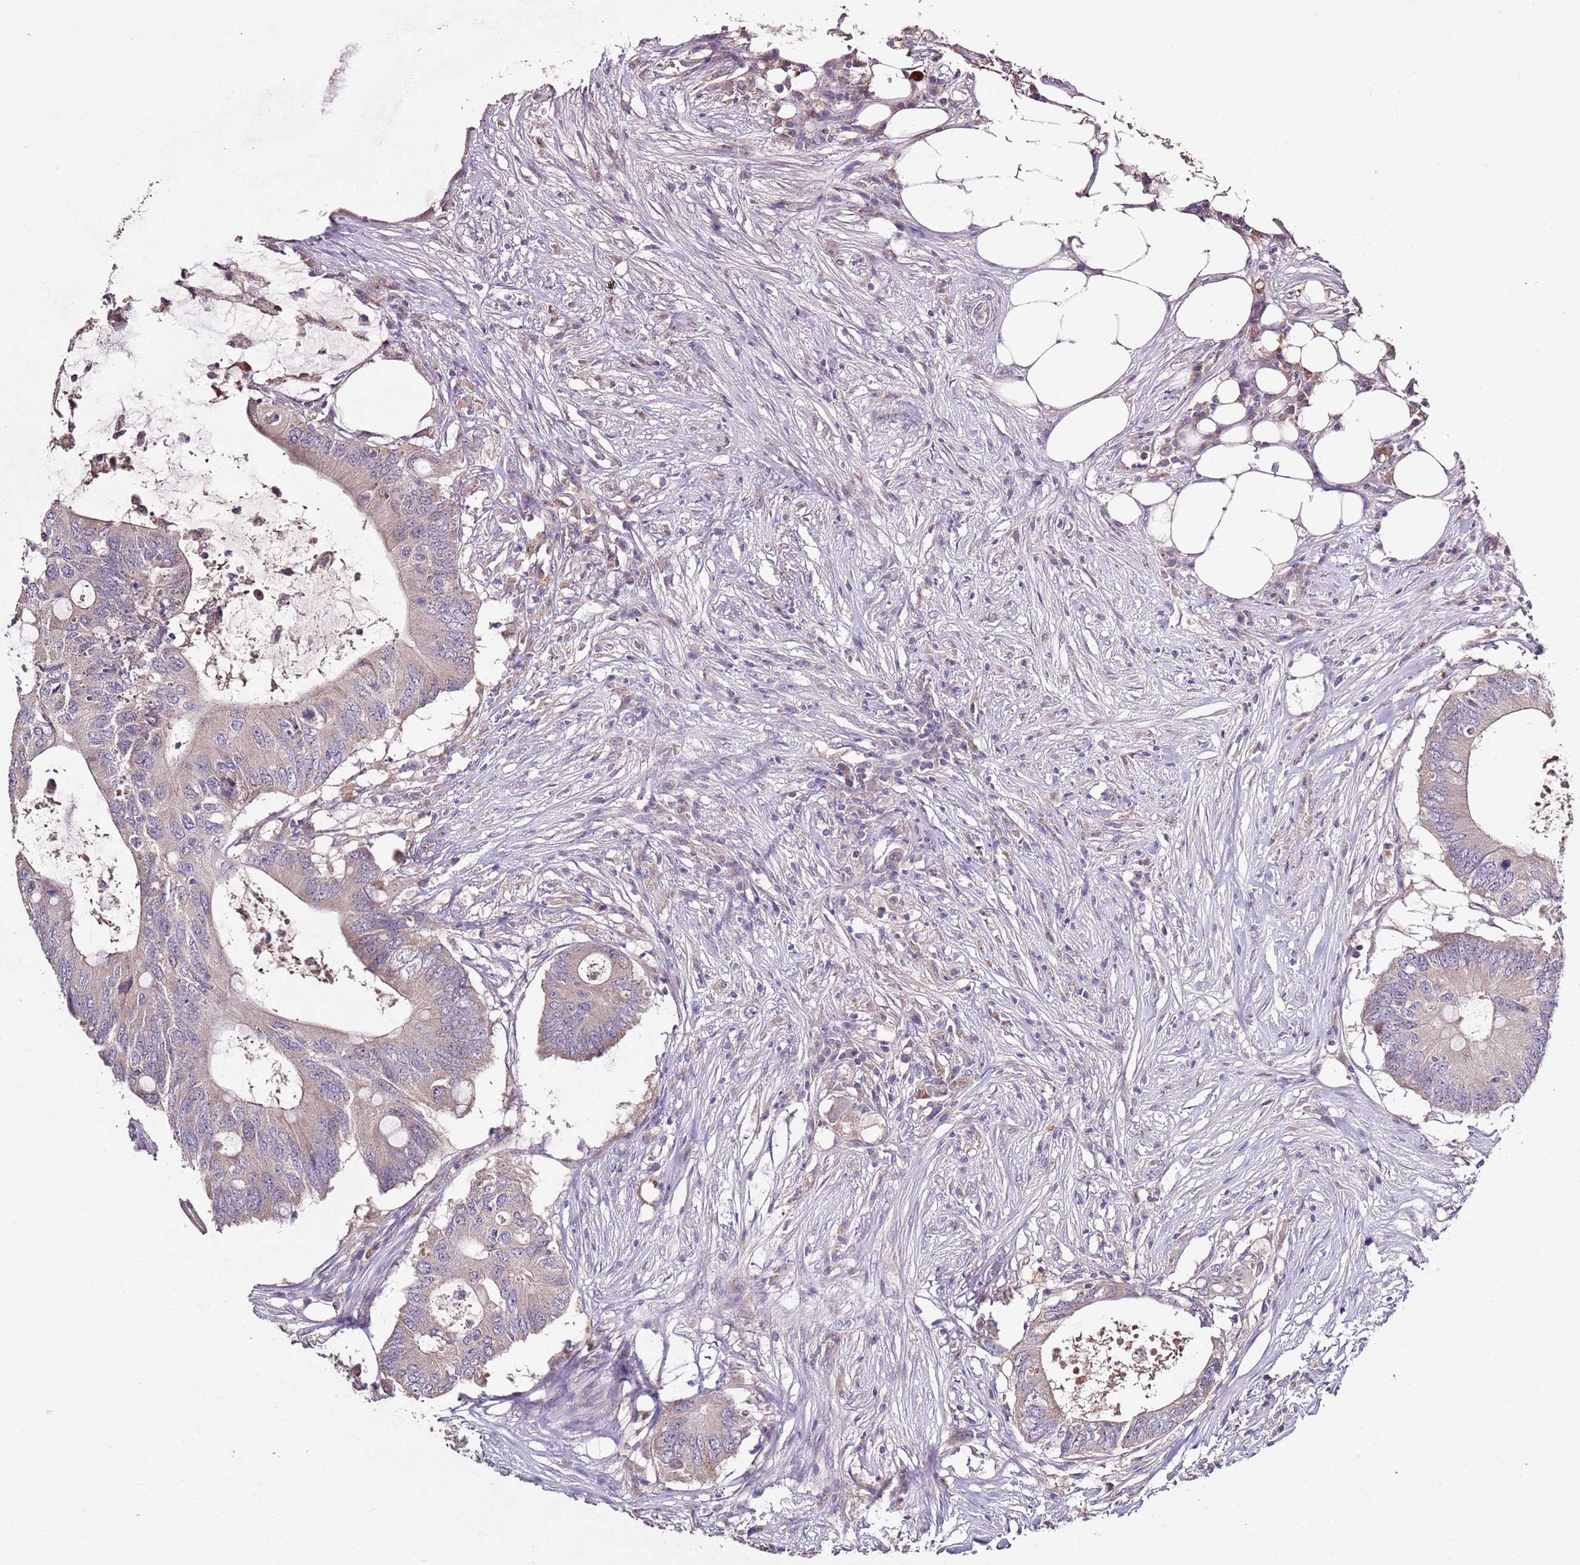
{"staining": {"intensity": "weak", "quantity": "25%-75%", "location": "cytoplasmic/membranous"}, "tissue": "colorectal cancer", "cell_type": "Tumor cells", "image_type": "cancer", "snomed": [{"axis": "morphology", "description": "Adenocarcinoma, NOS"}, {"axis": "topography", "description": "Colon"}], "caption": "Weak cytoplasmic/membranous expression for a protein is appreciated in about 25%-75% of tumor cells of colorectal cancer (adenocarcinoma) using immunohistochemistry (IHC).", "gene": "NRDE2", "patient": {"sex": "male", "age": 71}}